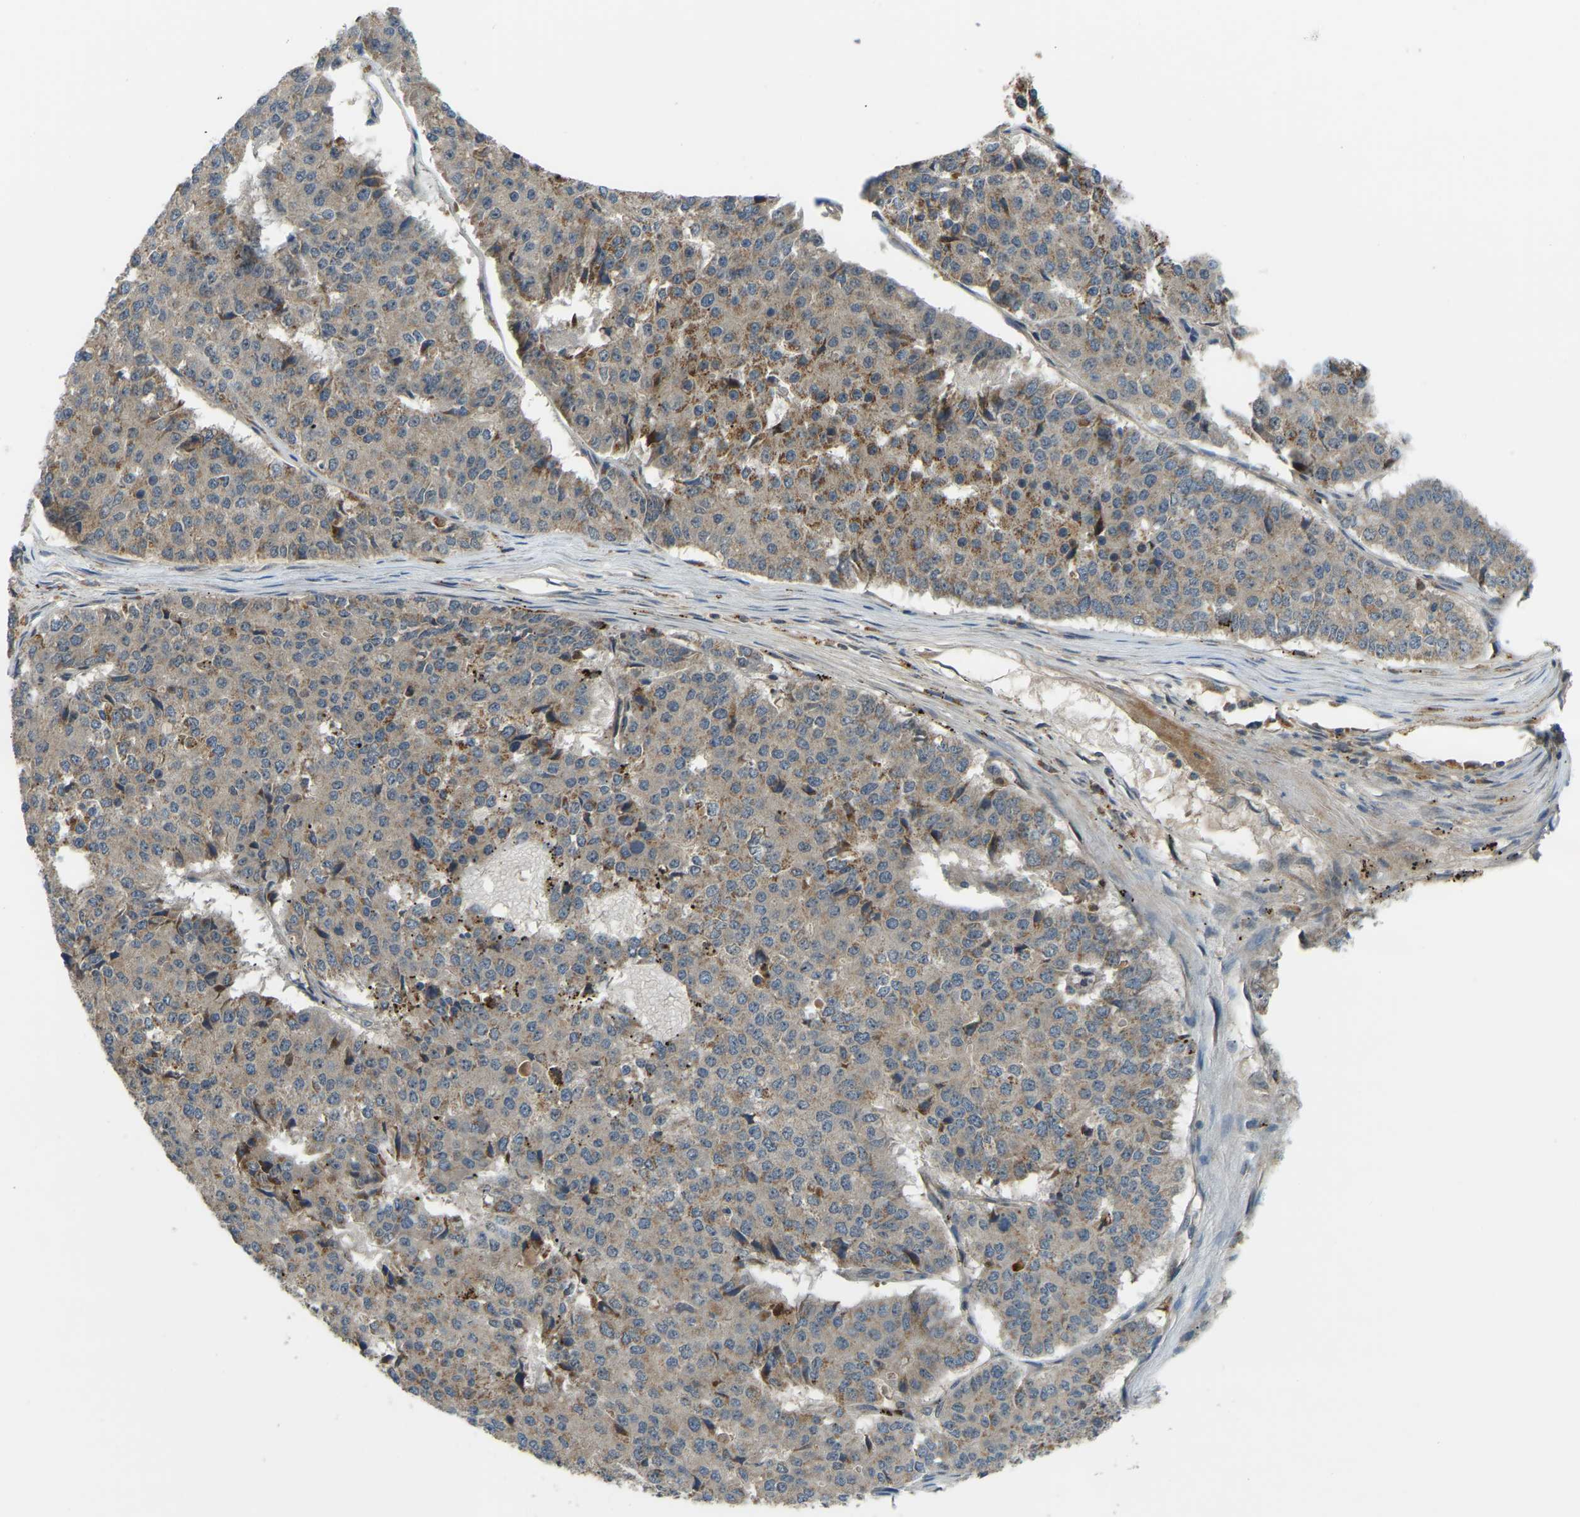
{"staining": {"intensity": "moderate", "quantity": "25%-75%", "location": "cytoplasmic/membranous"}, "tissue": "pancreatic cancer", "cell_type": "Tumor cells", "image_type": "cancer", "snomed": [{"axis": "morphology", "description": "Adenocarcinoma, NOS"}, {"axis": "topography", "description": "Pancreas"}], "caption": "DAB (3,3'-diaminobenzidine) immunohistochemical staining of adenocarcinoma (pancreatic) displays moderate cytoplasmic/membranous protein expression in approximately 25%-75% of tumor cells.", "gene": "ZNF71", "patient": {"sex": "male", "age": 50}}